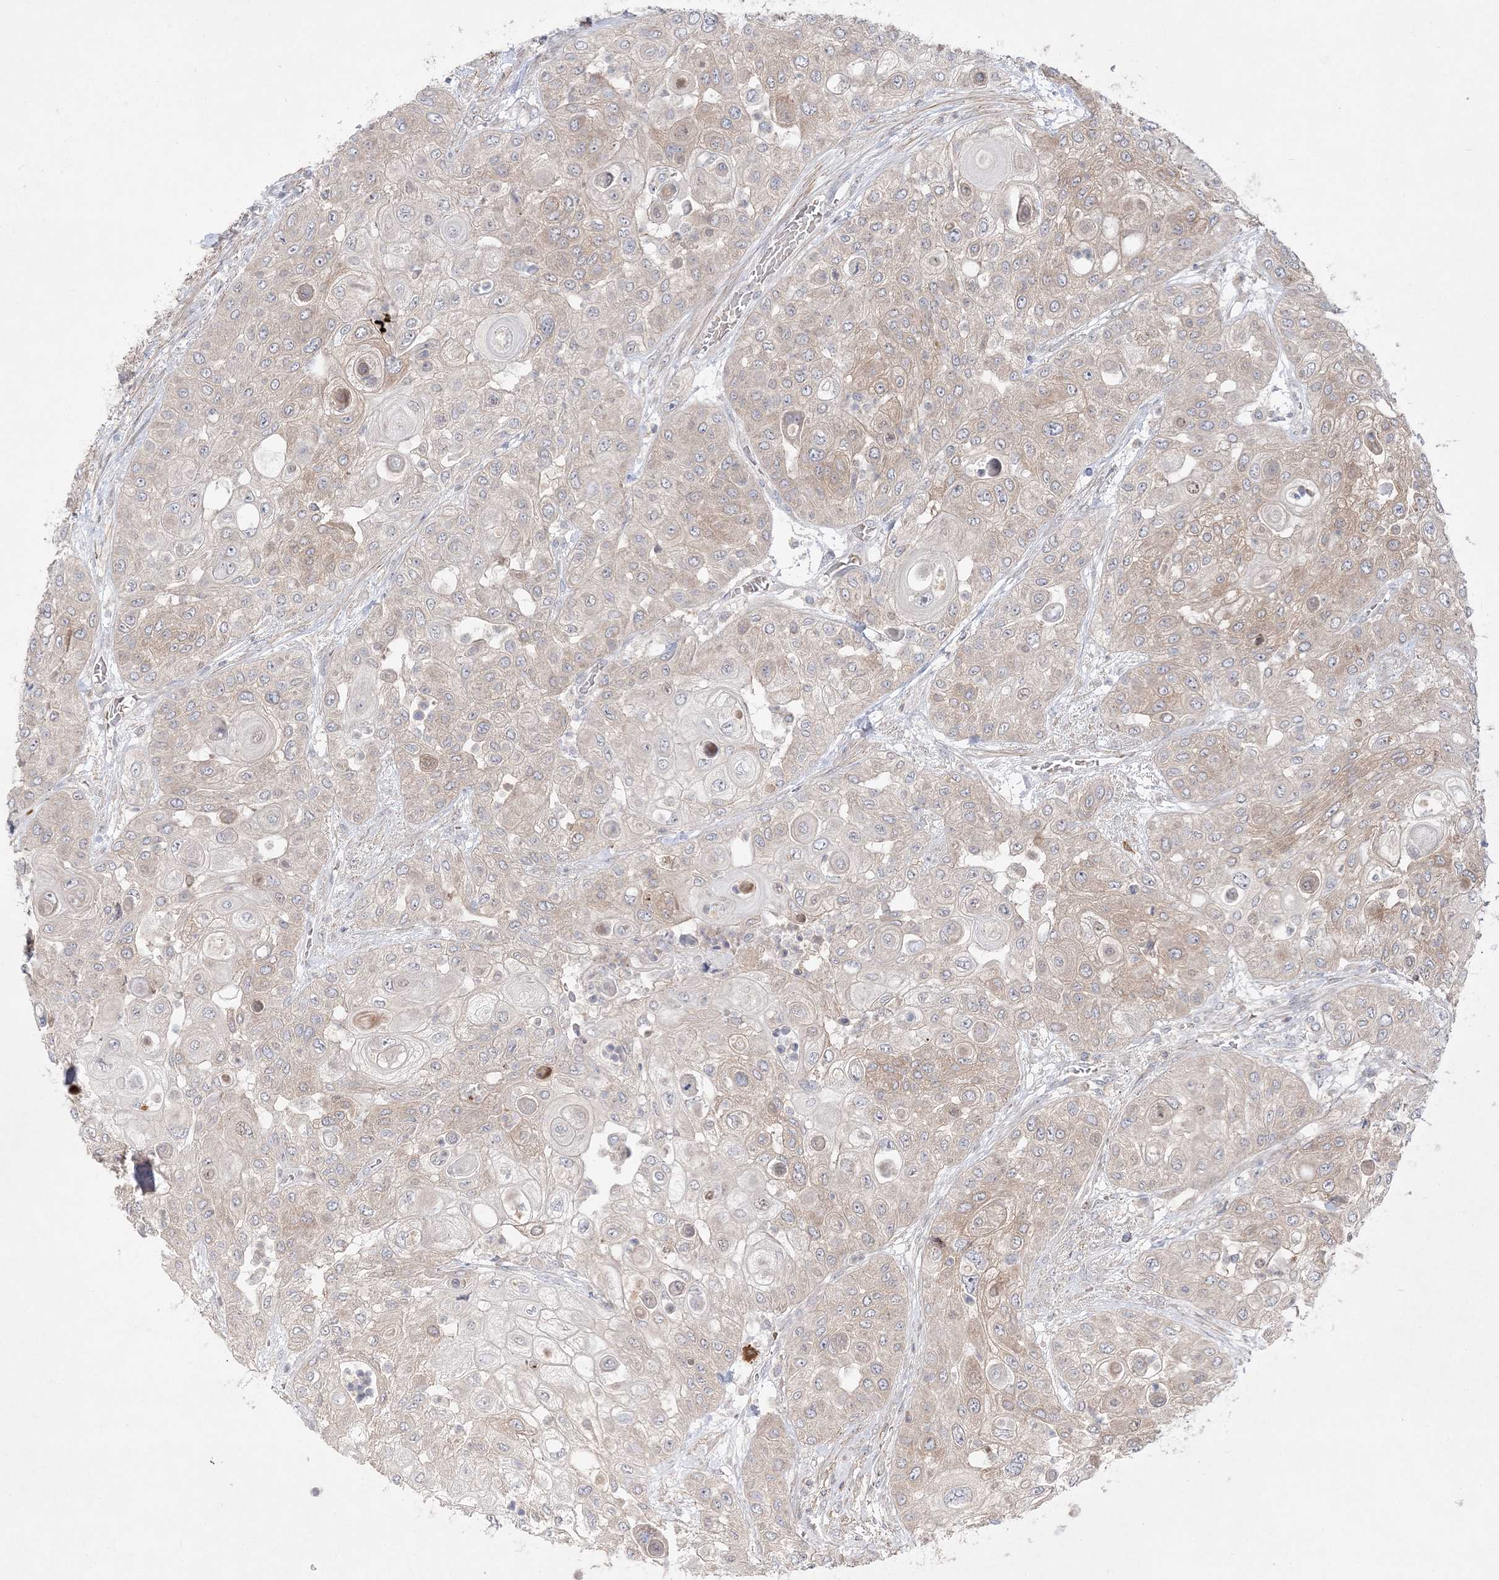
{"staining": {"intensity": "weak", "quantity": "25%-75%", "location": "cytoplasmic/membranous"}, "tissue": "urothelial cancer", "cell_type": "Tumor cells", "image_type": "cancer", "snomed": [{"axis": "morphology", "description": "Urothelial carcinoma, High grade"}, {"axis": "topography", "description": "Urinary bladder"}], "caption": "High-grade urothelial carcinoma stained with DAB (3,3'-diaminobenzidine) immunohistochemistry demonstrates low levels of weak cytoplasmic/membranous expression in about 25%-75% of tumor cells. Immunohistochemistry stains the protein in brown and the nuclei are stained blue.", "gene": "CLNK", "patient": {"sex": "female", "age": 79}}